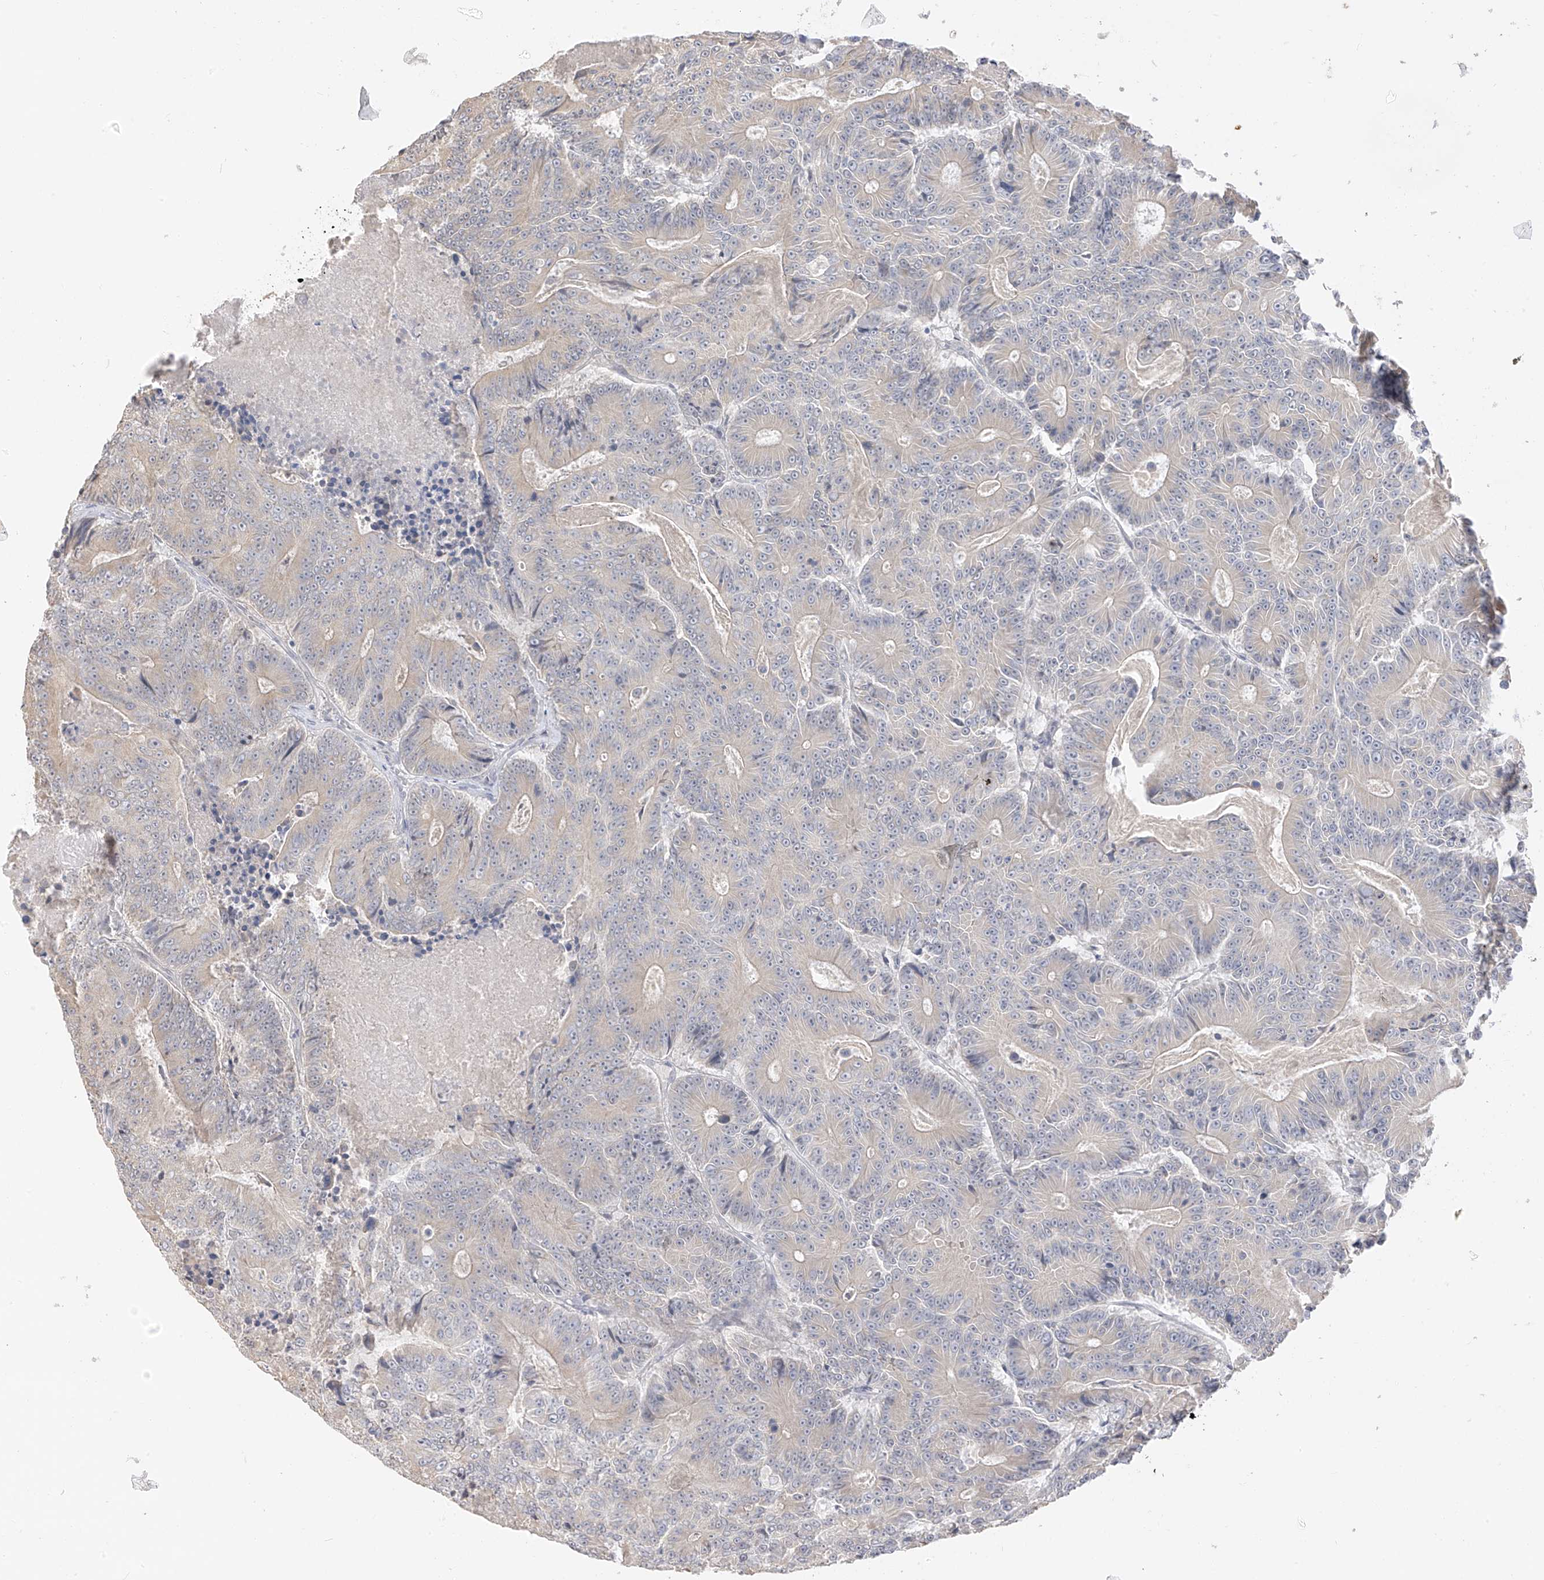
{"staining": {"intensity": "negative", "quantity": "none", "location": "none"}, "tissue": "colorectal cancer", "cell_type": "Tumor cells", "image_type": "cancer", "snomed": [{"axis": "morphology", "description": "Adenocarcinoma, NOS"}, {"axis": "topography", "description": "Colon"}], "caption": "A photomicrograph of human colorectal cancer is negative for staining in tumor cells. (Brightfield microscopy of DAB IHC at high magnification).", "gene": "DCDC2", "patient": {"sex": "male", "age": 83}}